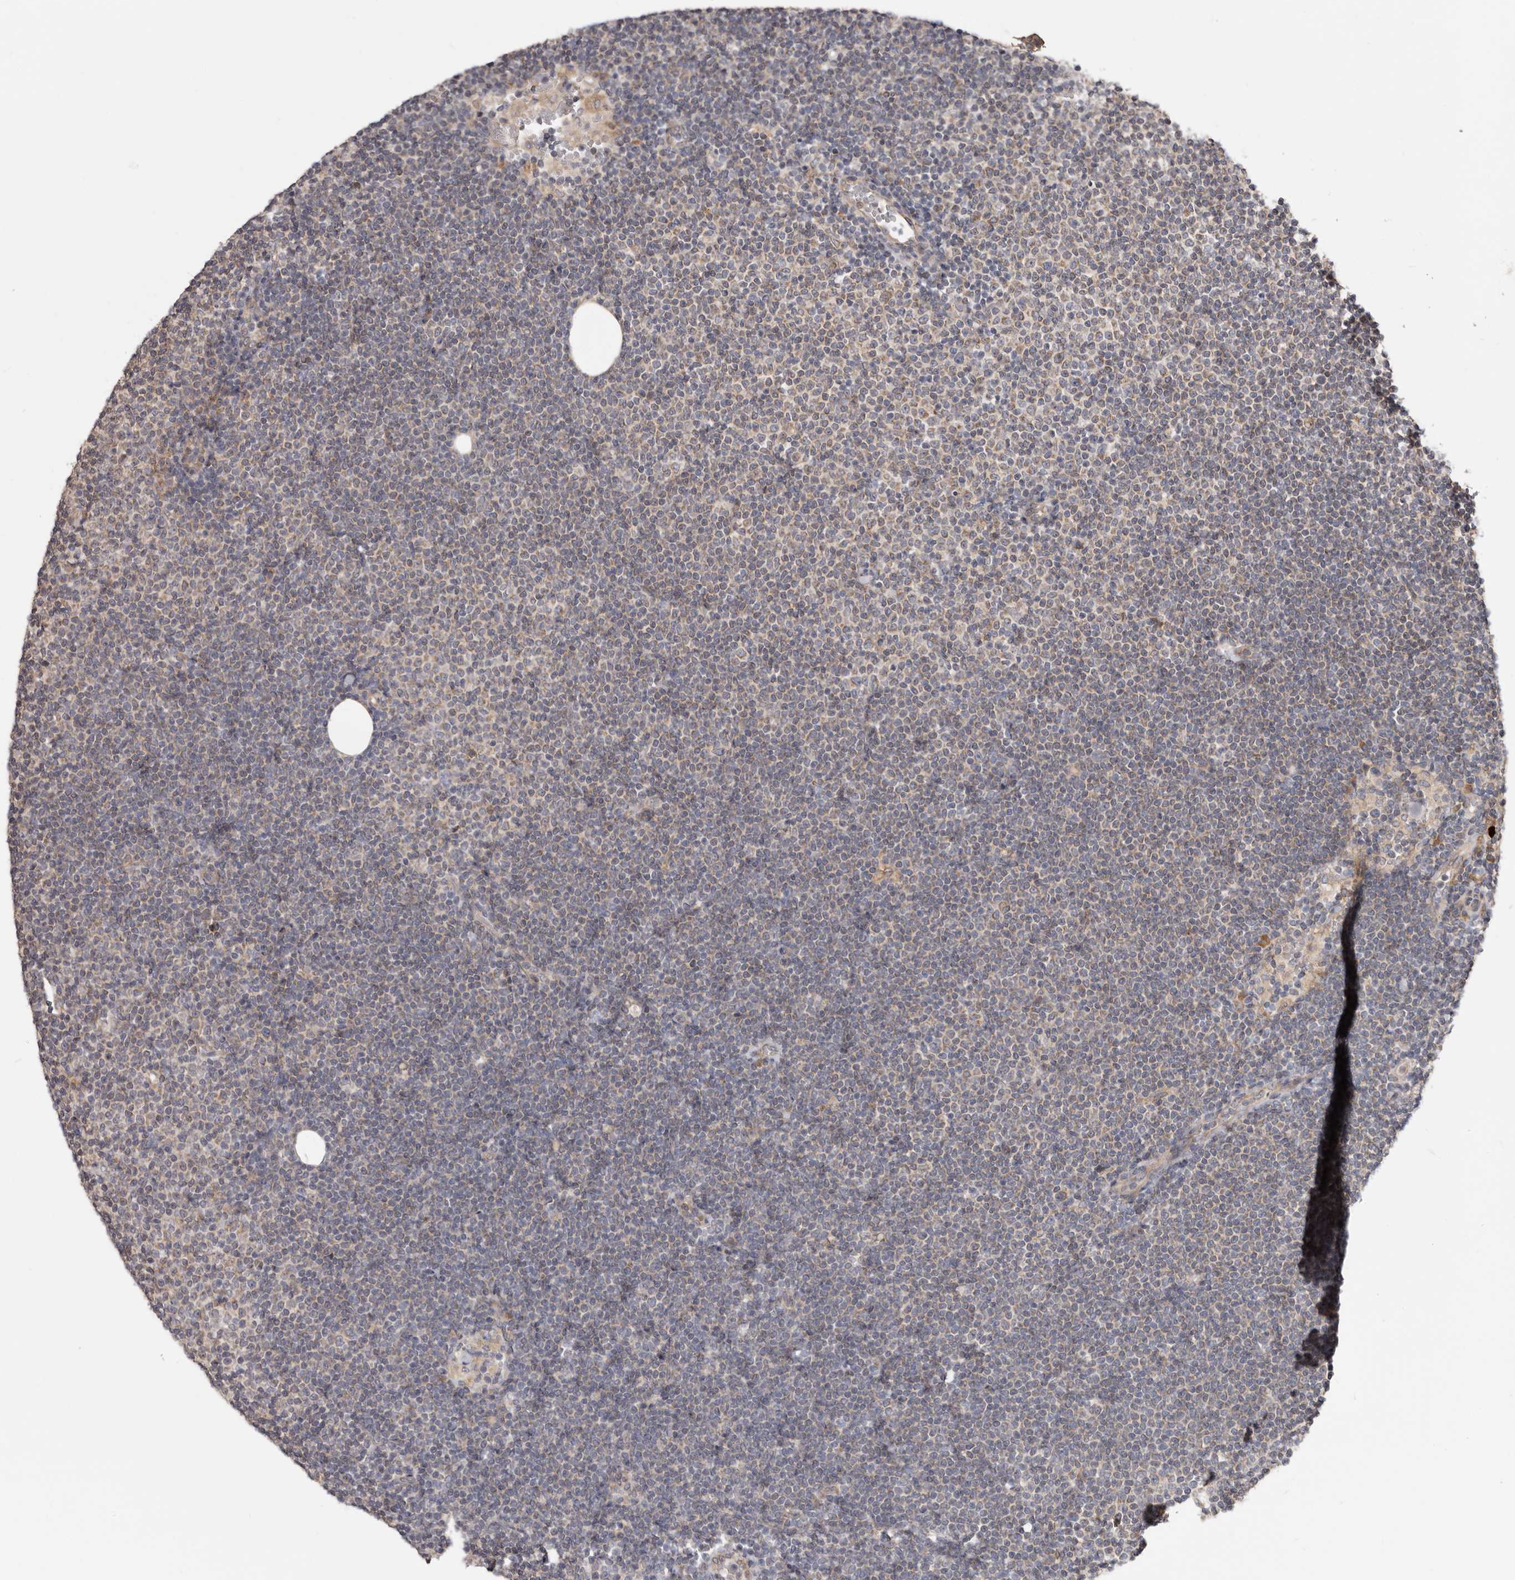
{"staining": {"intensity": "negative", "quantity": "none", "location": "none"}, "tissue": "lymphoma", "cell_type": "Tumor cells", "image_type": "cancer", "snomed": [{"axis": "morphology", "description": "Malignant lymphoma, non-Hodgkin's type, Low grade"}, {"axis": "topography", "description": "Lymph node"}], "caption": "DAB (3,3'-diaminobenzidine) immunohistochemical staining of human malignant lymphoma, non-Hodgkin's type (low-grade) demonstrates no significant positivity in tumor cells. (DAB (3,3'-diaminobenzidine) immunohistochemistry (IHC) with hematoxylin counter stain).", "gene": "TMUB1", "patient": {"sex": "female", "age": 53}}